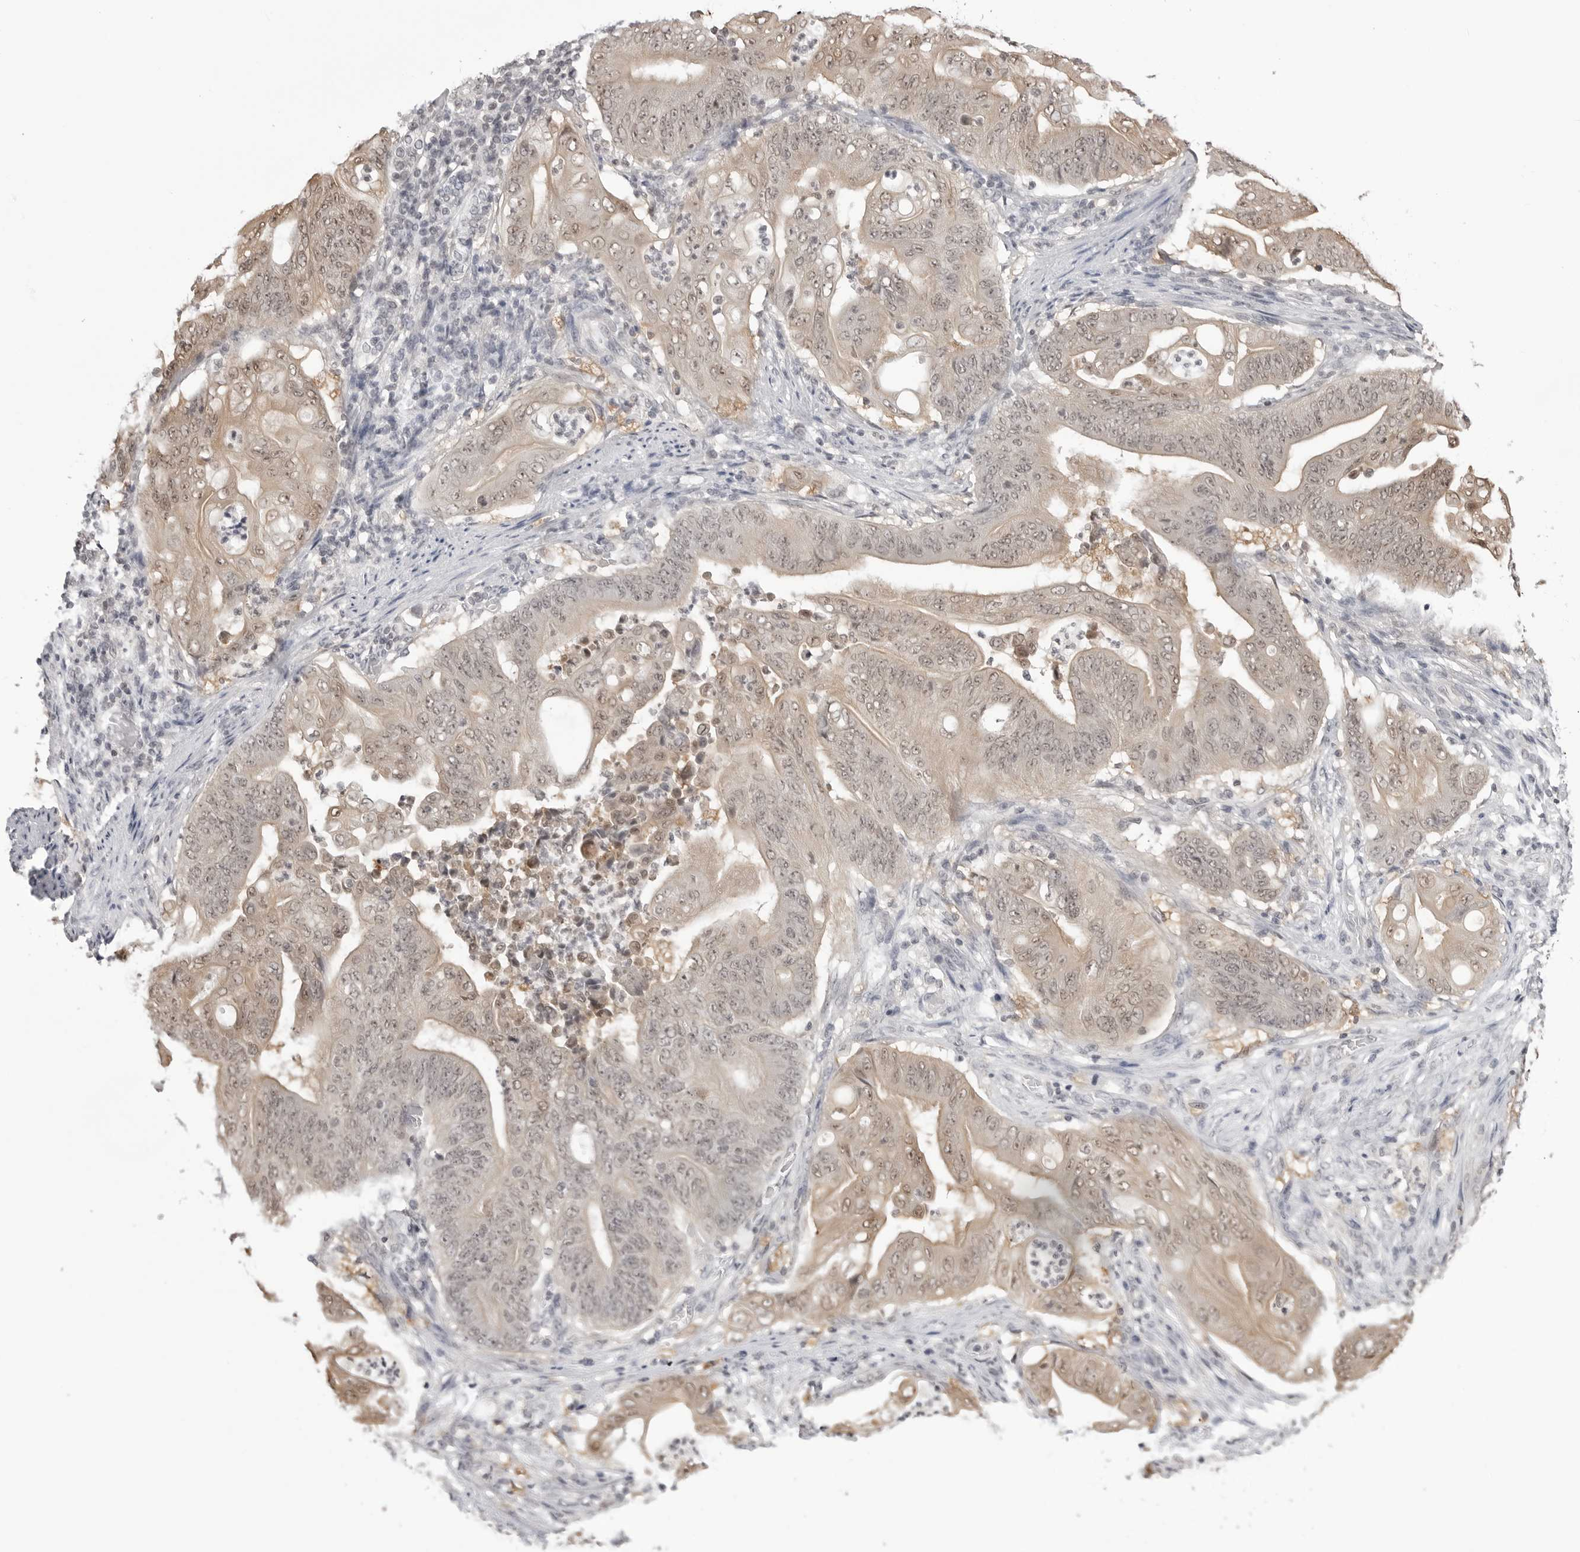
{"staining": {"intensity": "weak", "quantity": ">75%", "location": "cytoplasmic/membranous,nuclear"}, "tissue": "stomach cancer", "cell_type": "Tumor cells", "image_type": "cancer", "snomed": [{"axis": "morphology", "description": "Adenocarcinoma, NOS"}, {"axis": "topography", "description": "Stomach"}], "caption": "This photomicrograph demonstrates stomach cancer (adenocarcinoma) stained with immunohistochemistry (IHC) to label a protein in brown. The cytoplasmic/membranous and nuclear of tumor cells show weak positivity for the protein. Nuclei are counter-stained blue.", "gene": "YWHAG", "patient": {"sex": "female", "age": 73}}